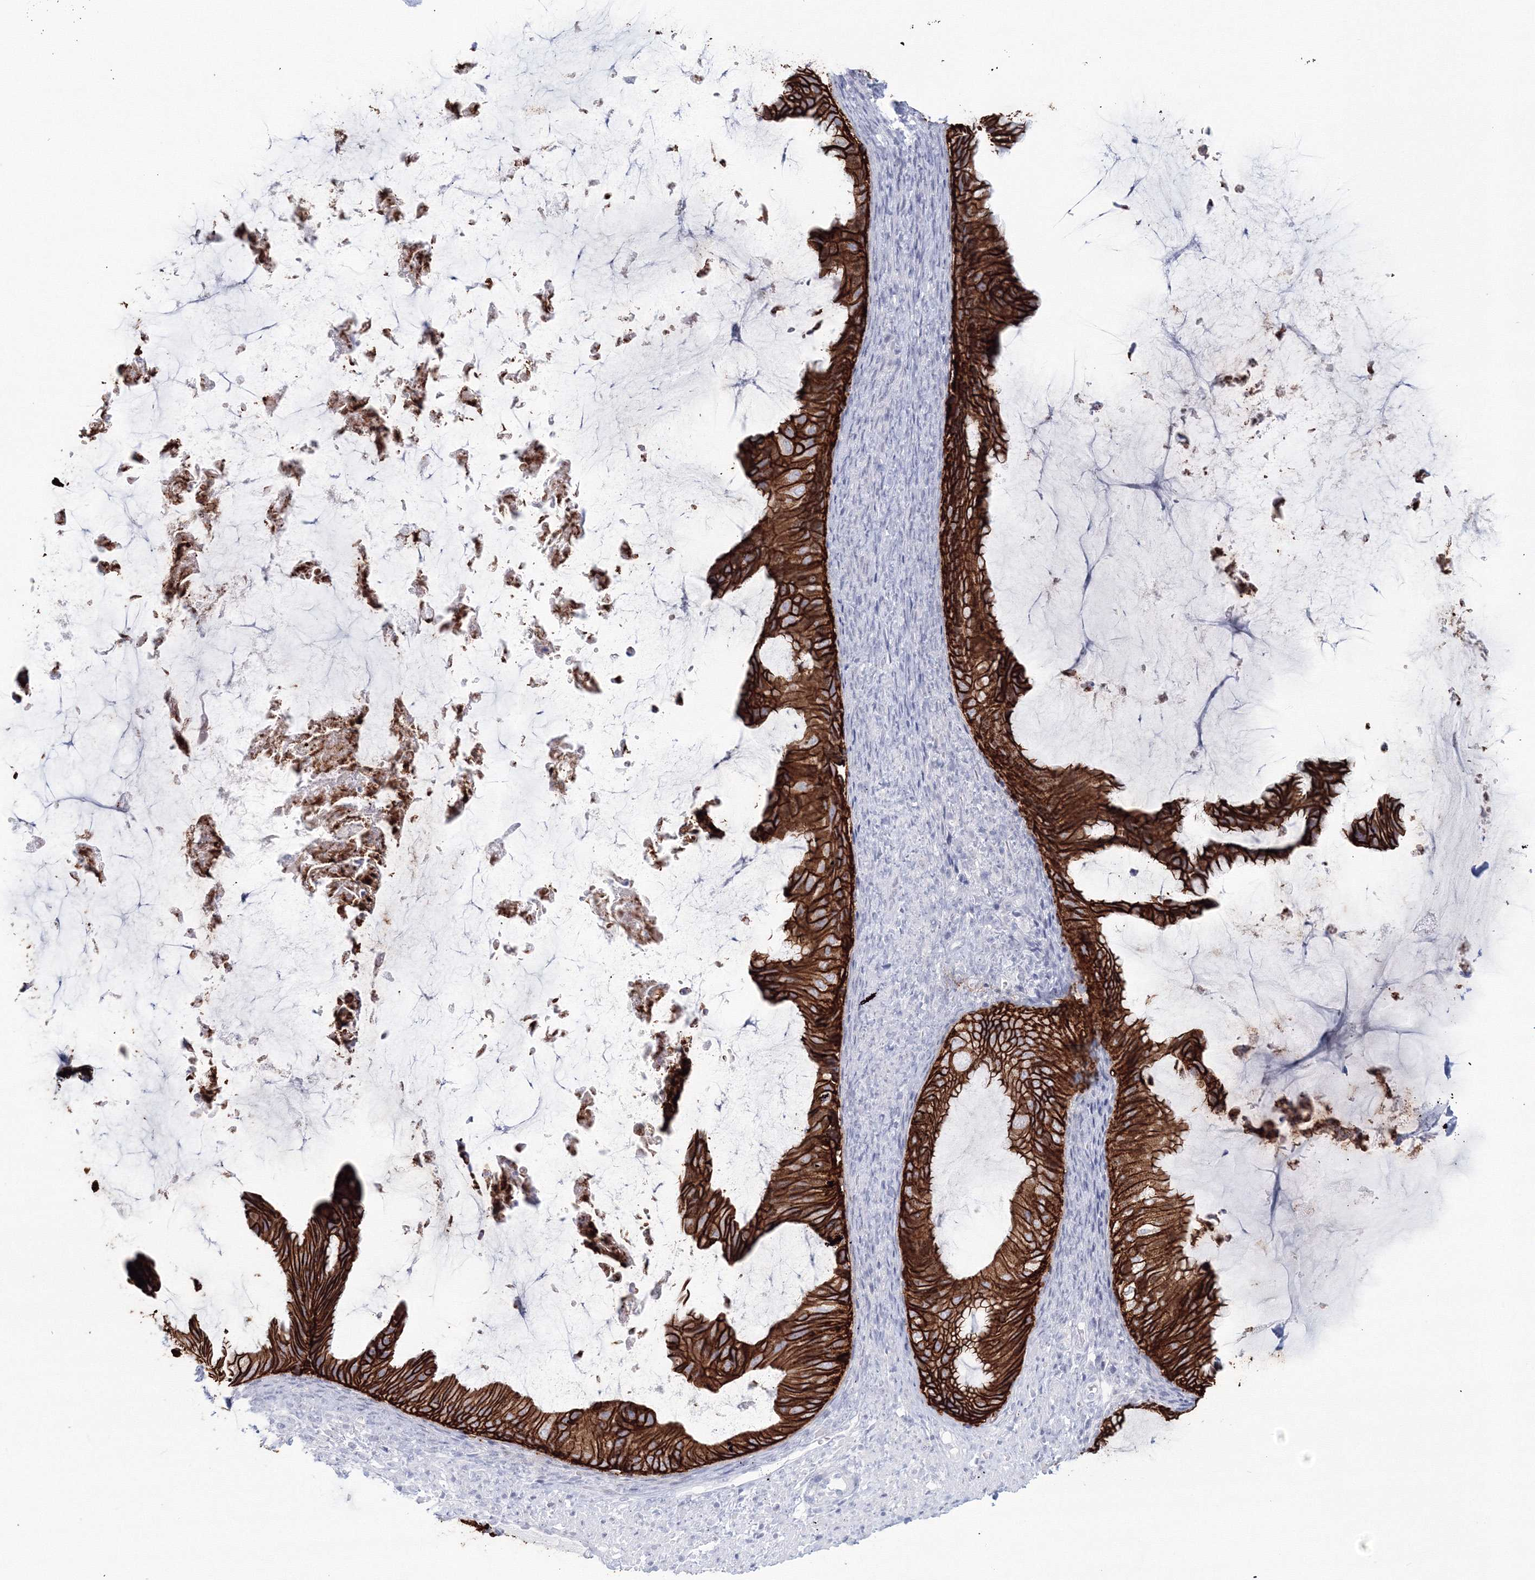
{"staining": {"intensity": "strong", "quantity": ">75%", "location": "cytoplasmic/membranous"}, "tissue": "ovarian cancer", "cell_type": "Tumor cells", "image_type": "cancer", "snomed": [{"axis": "morphology", "description": "Cystadenocarcinoma, mucinous, NOS"}, {"axis": "topography", "description": "Ovary"}], "caption": "Protein expression analysis of ovarian cancer demonstrates strong cytoplasmic/membranous positivity in approximately >75% of tumor cells.", "gene": "VSIG1", "patient": {"sex": "female", "age": 61}}